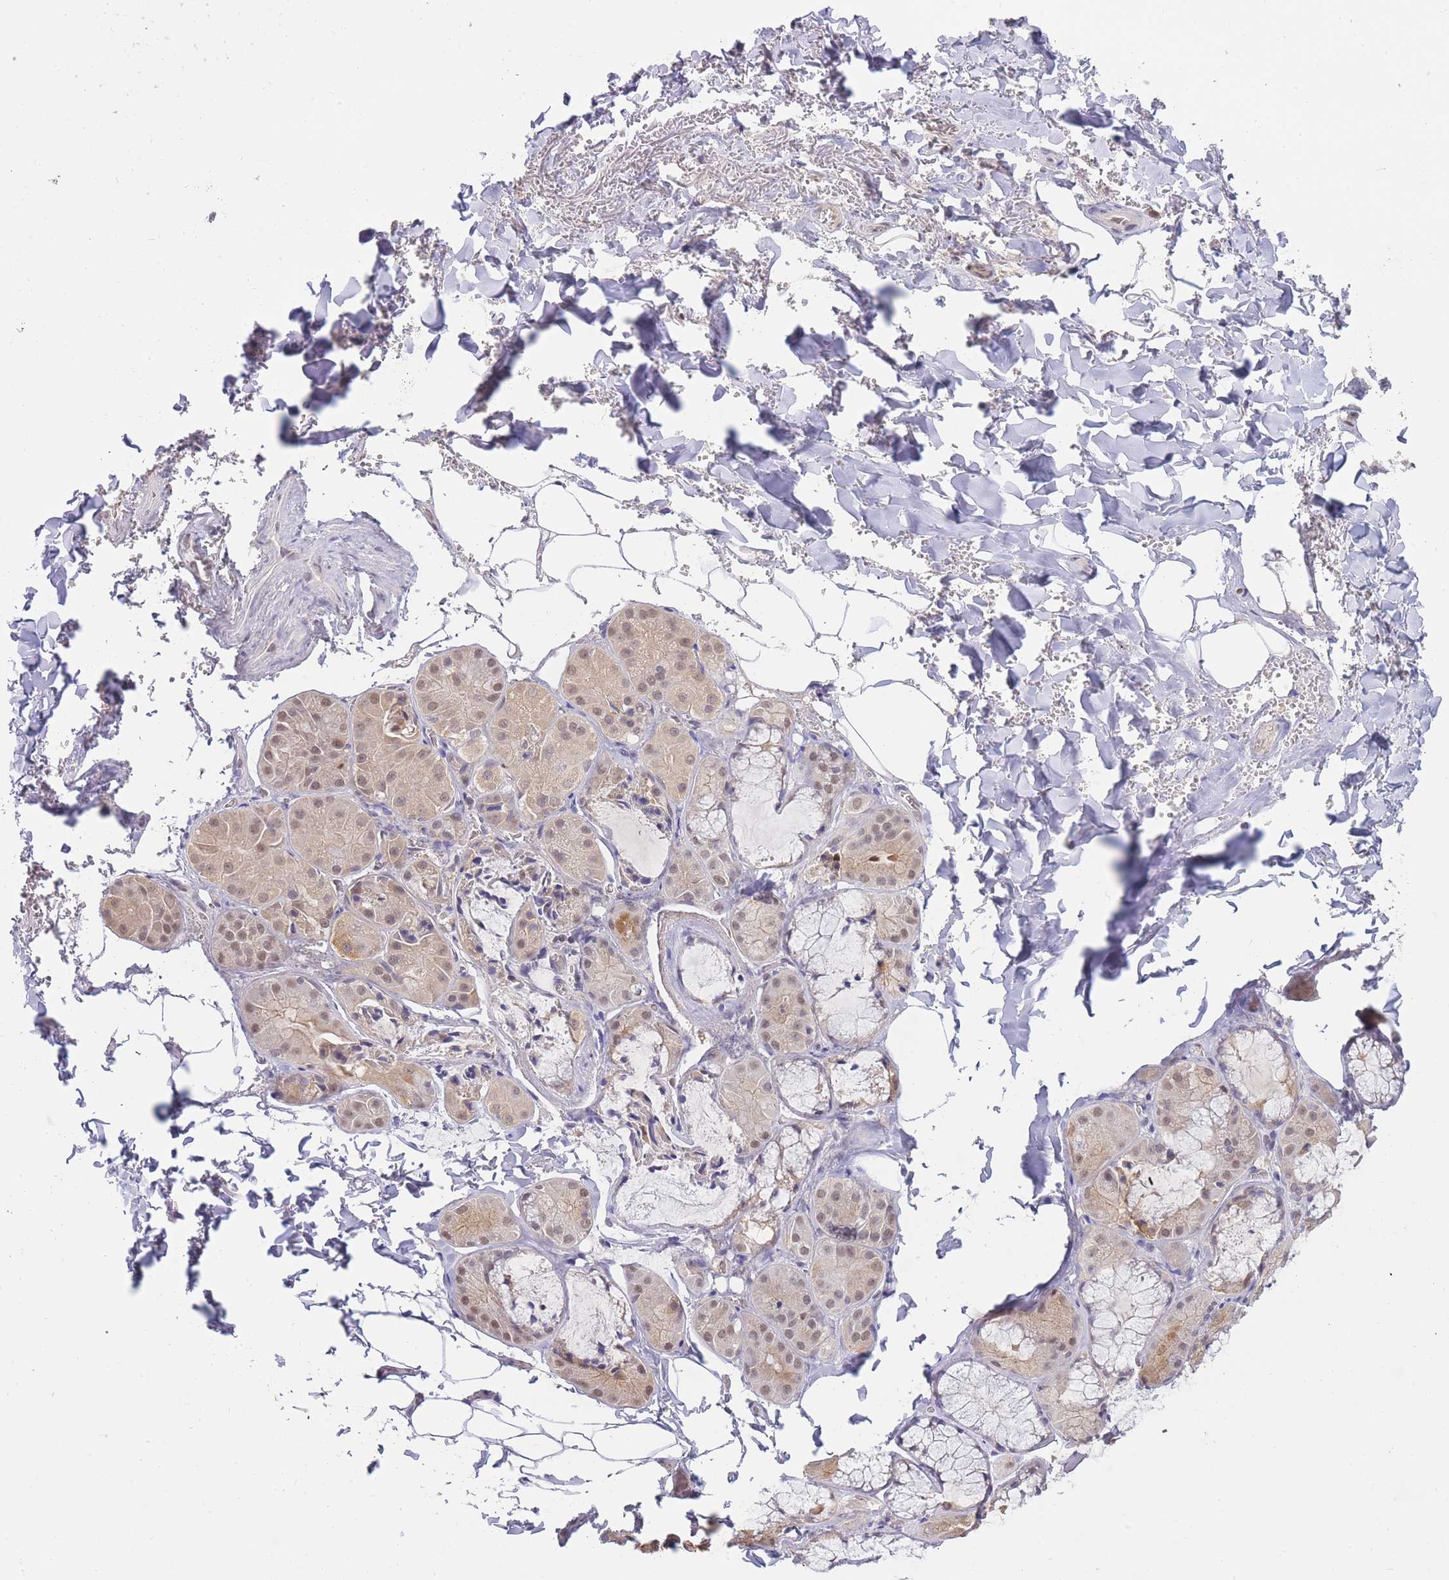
{"staining": {"intensity": "negative", "quantity": "none", "location": "none"}, "tissue": "adipose tissue", "cell_type": "Adipocytes", "image_type": "normal", "snomed": [{"axis": "morphology", "description": "Normal tissue, NOS"}, {"axis": "topography", "description": "Cartilage tissue"}], "caption": "High magnification brightfield microscopy of unremarkable adipose tissue stained with DAB (brown) and counterstained with hematoxylin (blue): adipocytes show no significant positivity. (DAB immunohistochemistry, high magnification).", "gene": "GOLGA6L1", "patient": {"sex": "male", "age": 66}}